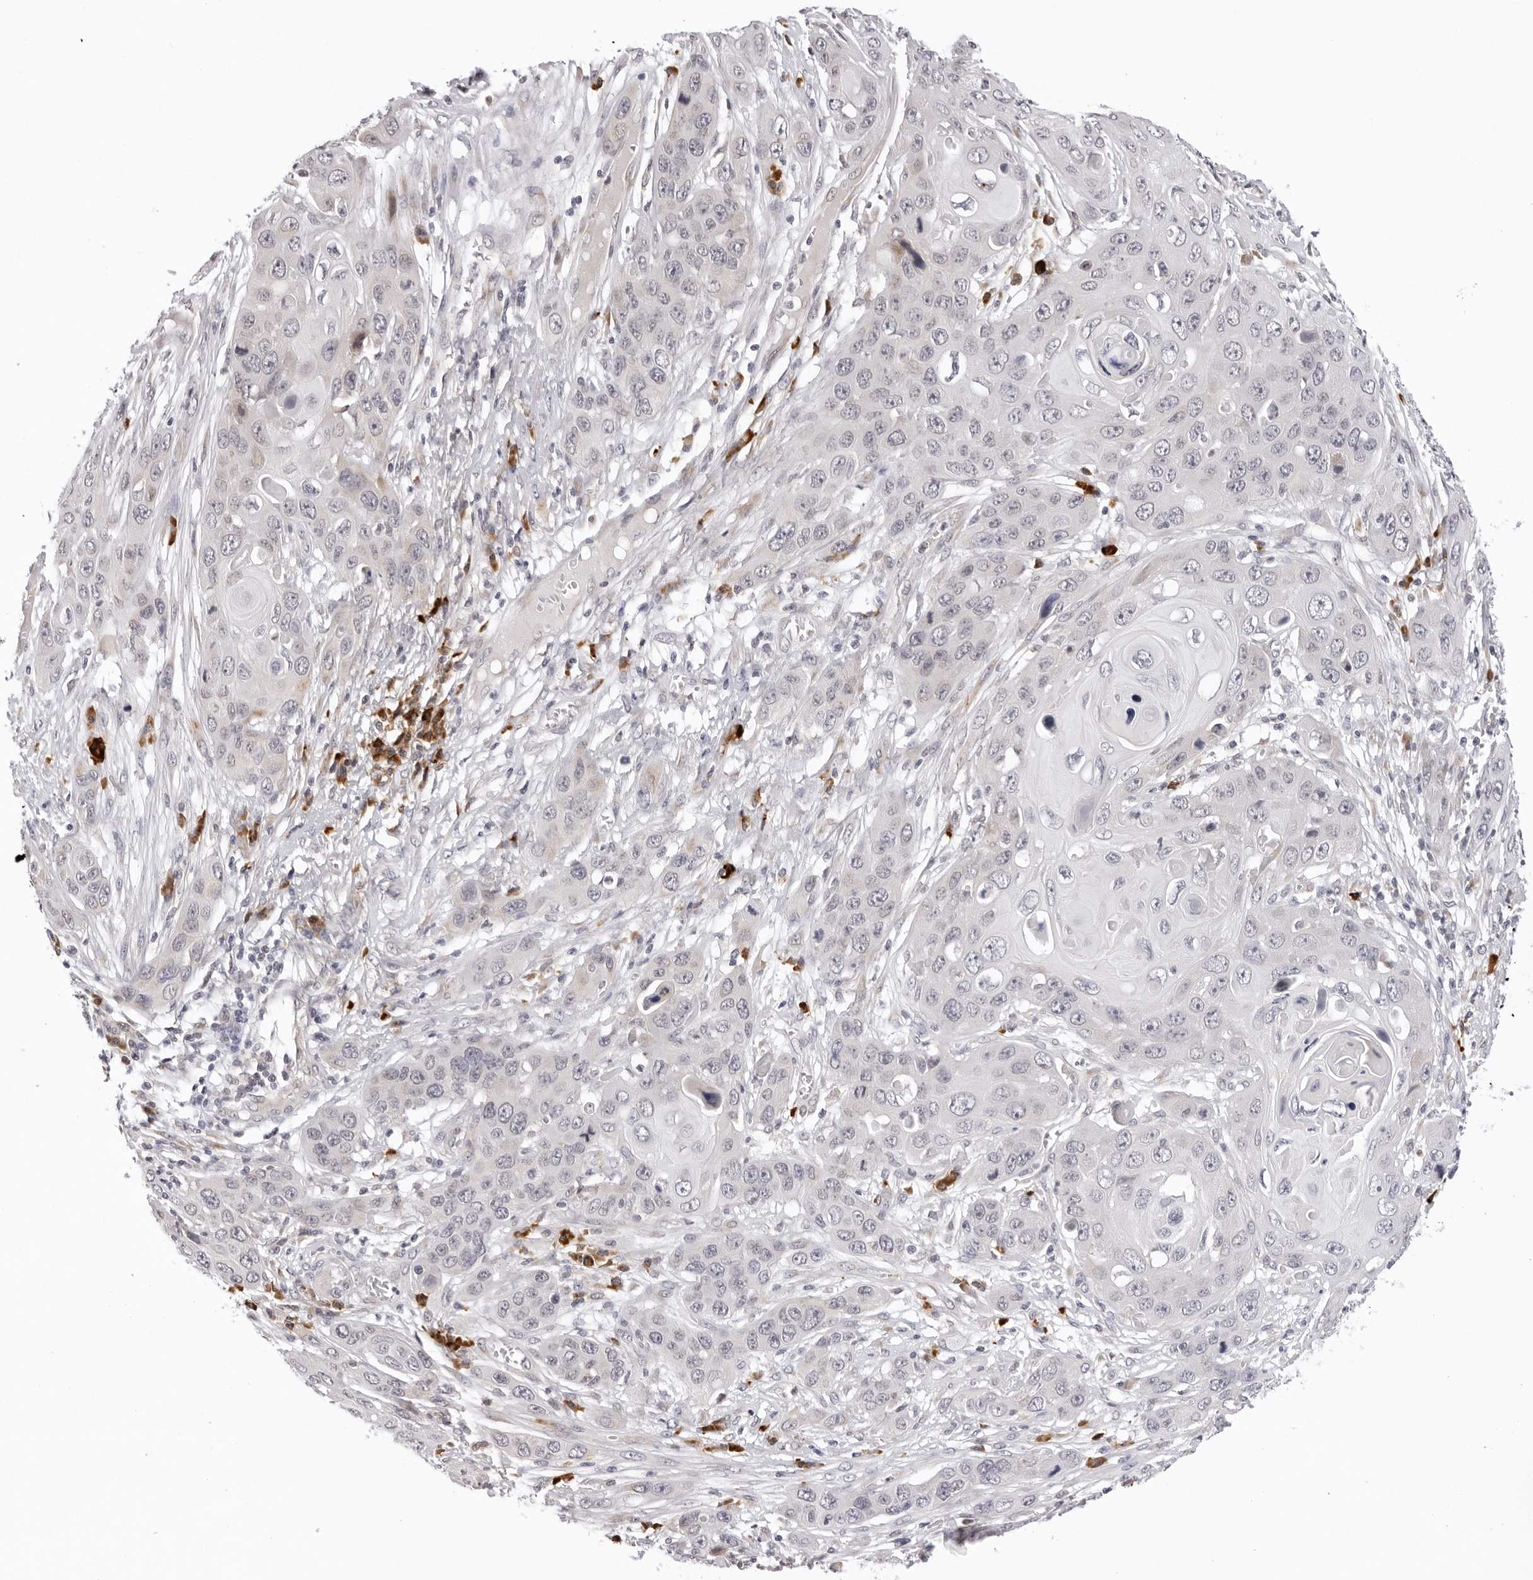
{"staining": {"intensity": "negative", "quantity": "none", "location": "none"}, "tissue": "skin cancer", "cell_type": "Tumor cells", "image_type": "cancer", "snomed": [{"axis": "morphology", "description": "Squamous cell carcinoma, NOS"}, {"axis": "topography", "description": "Skin"}], "caption": "The IHC histopathology image has no significant expression in tumor cells of skin squamous cell carcinoma tissue.", "gene": "IL17RA", "patient": {"sex": "male", "age": 55}}